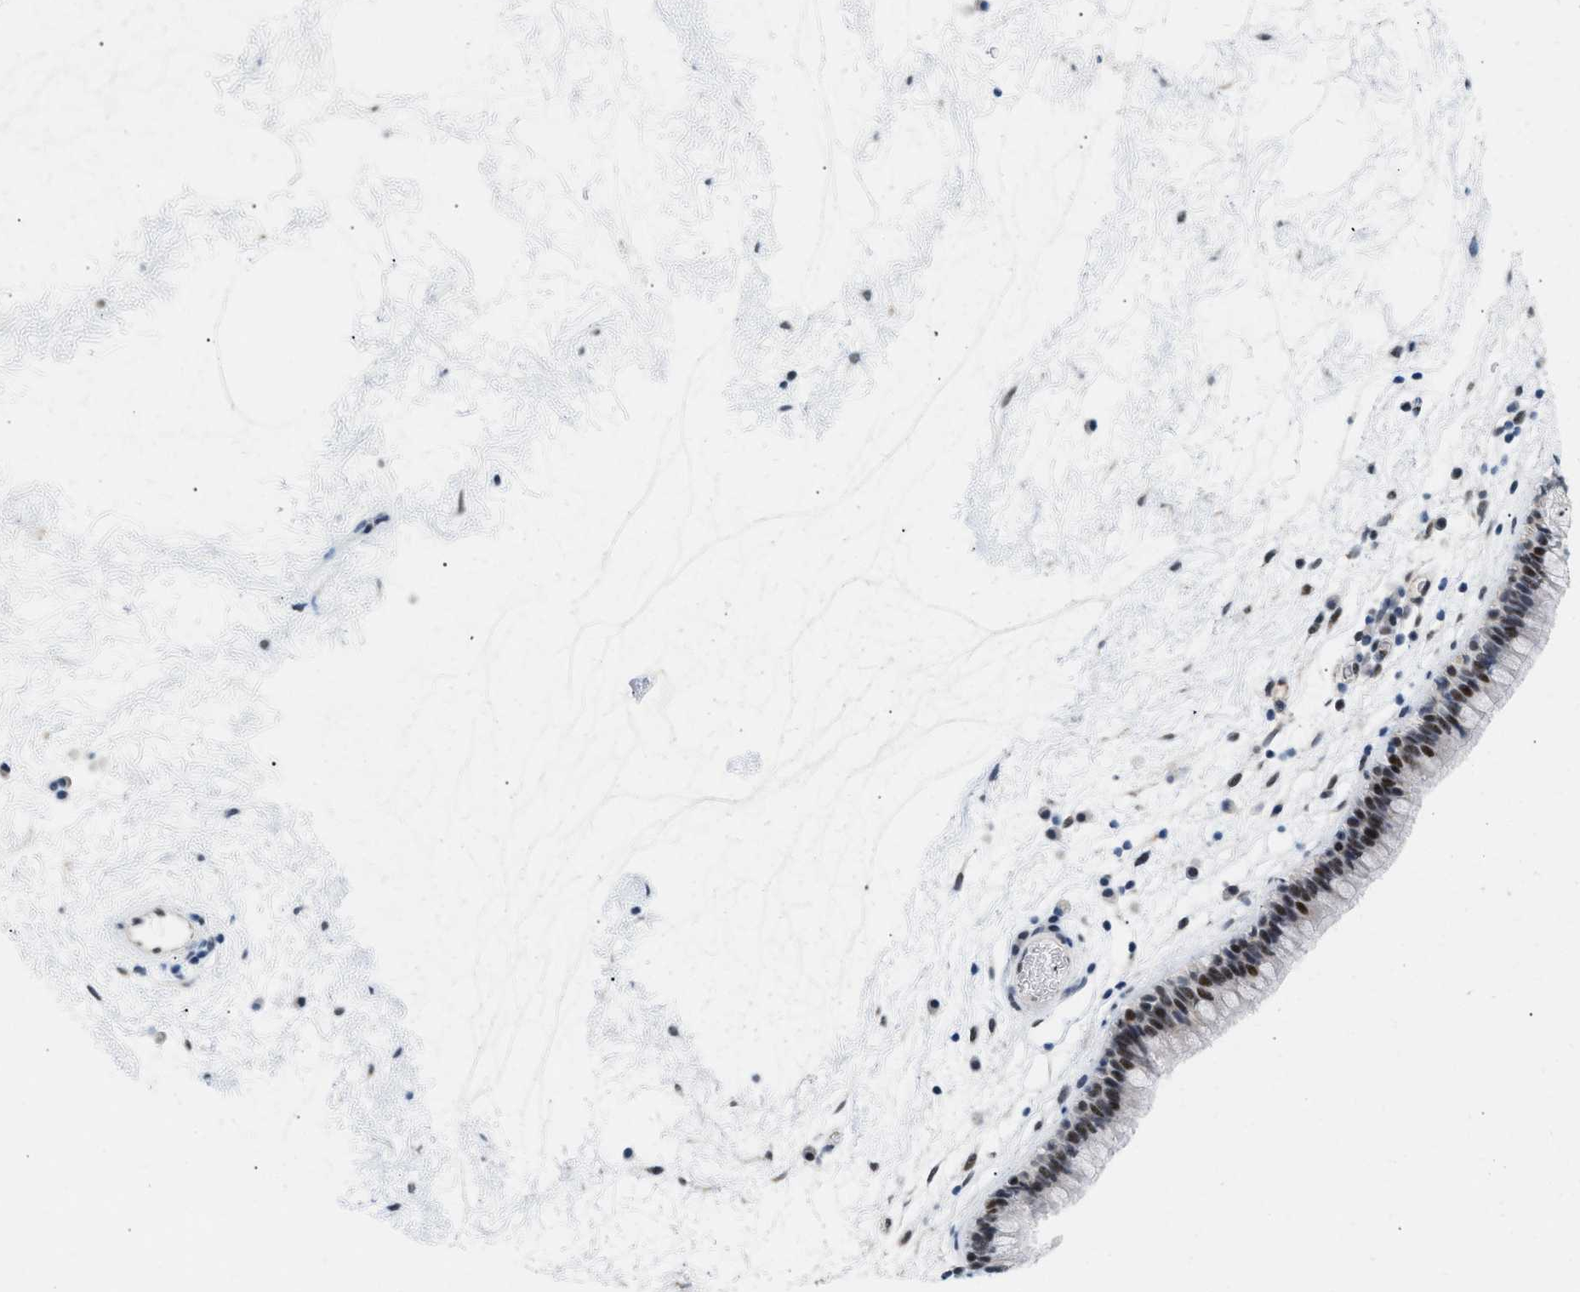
{"staining": {"intensity": "strong", "quantity": "25%-75%", "location": "nuclear"}, "tissue": "nasopharynx", "cell_type": "Respiratory epithelial cells", "image_type": "normal", "snomed": [{"axis": "morphology", "description": "Normal tissue, NOS"}, {"axis": "morphology", "description": "Inflammation, NOS"}, {"axis": "topography", "description": "Nasopharynx"}], "caption": "Immunohistochemical staining of unremarkable nasopharynx shows 25%-75% levels of strong nuclear protein positivity in about 25%-75% of respiratory epithelial cells.", "gene": "PPARD", "patient": {"sex": "male", "age": 48}}